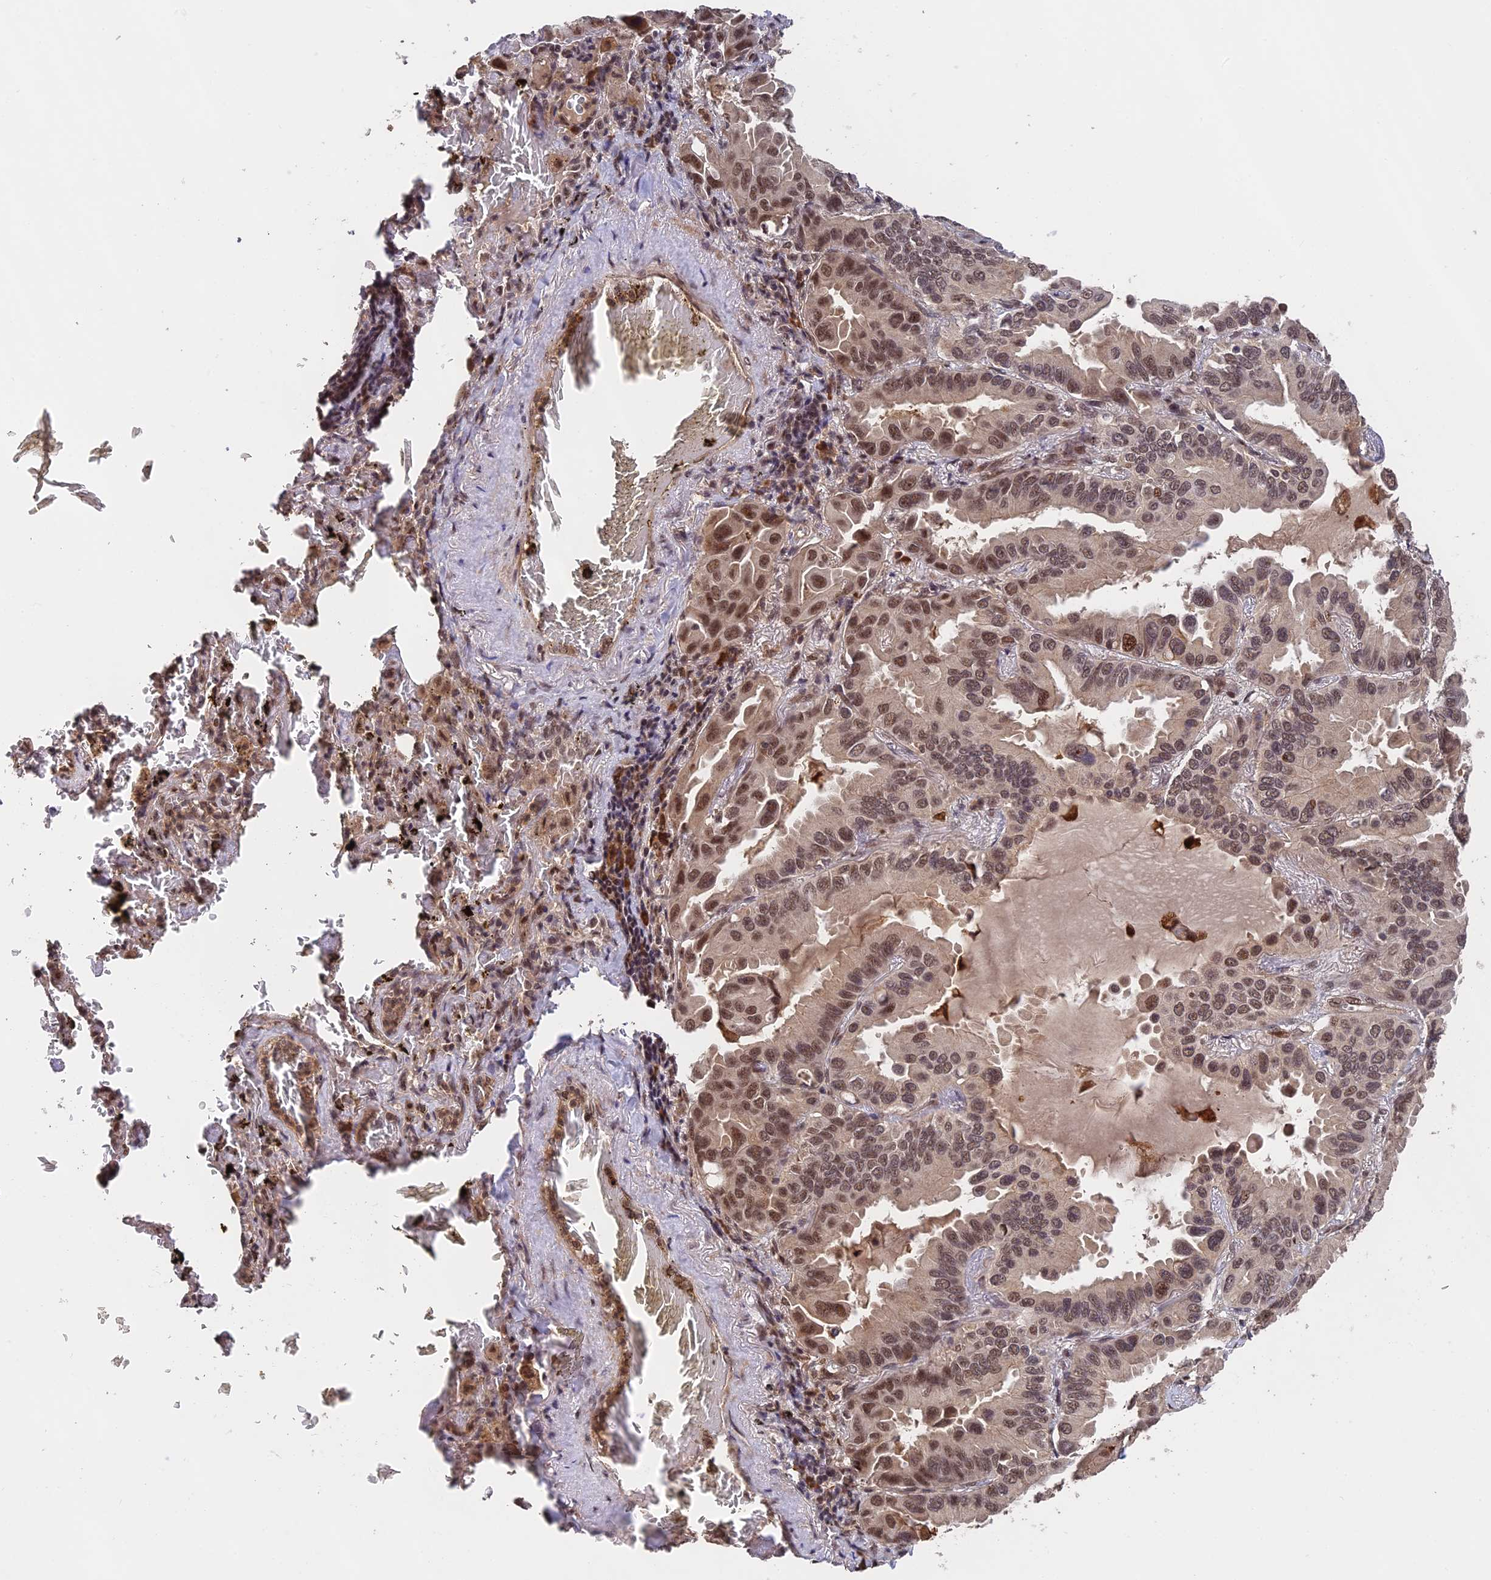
{"staining": {"intensity": "moderate", "quantity": ">75%", "location": "nuclear"}, "tissue": "lung cancer", "cell_type": "Tumor cells", "image_type": "cancer", "snomed": [{"axis": "morphology", "description": "Adenocarcinoma, NOS"}, {"axis": "topography", "description": "Lung"}], "caption": "Lung cancer (adenocarcinoma) stained with immunohistochemistry exhibits moderate nuclear staining in about >75% of tumor cells. The protein is stained brown, and the nuclei are stained in blue (DAB IHC with brightfield microscopy, high magnification).", "gene": "OSBPL1A", "patient": {"sex": "male", "age": 64}}